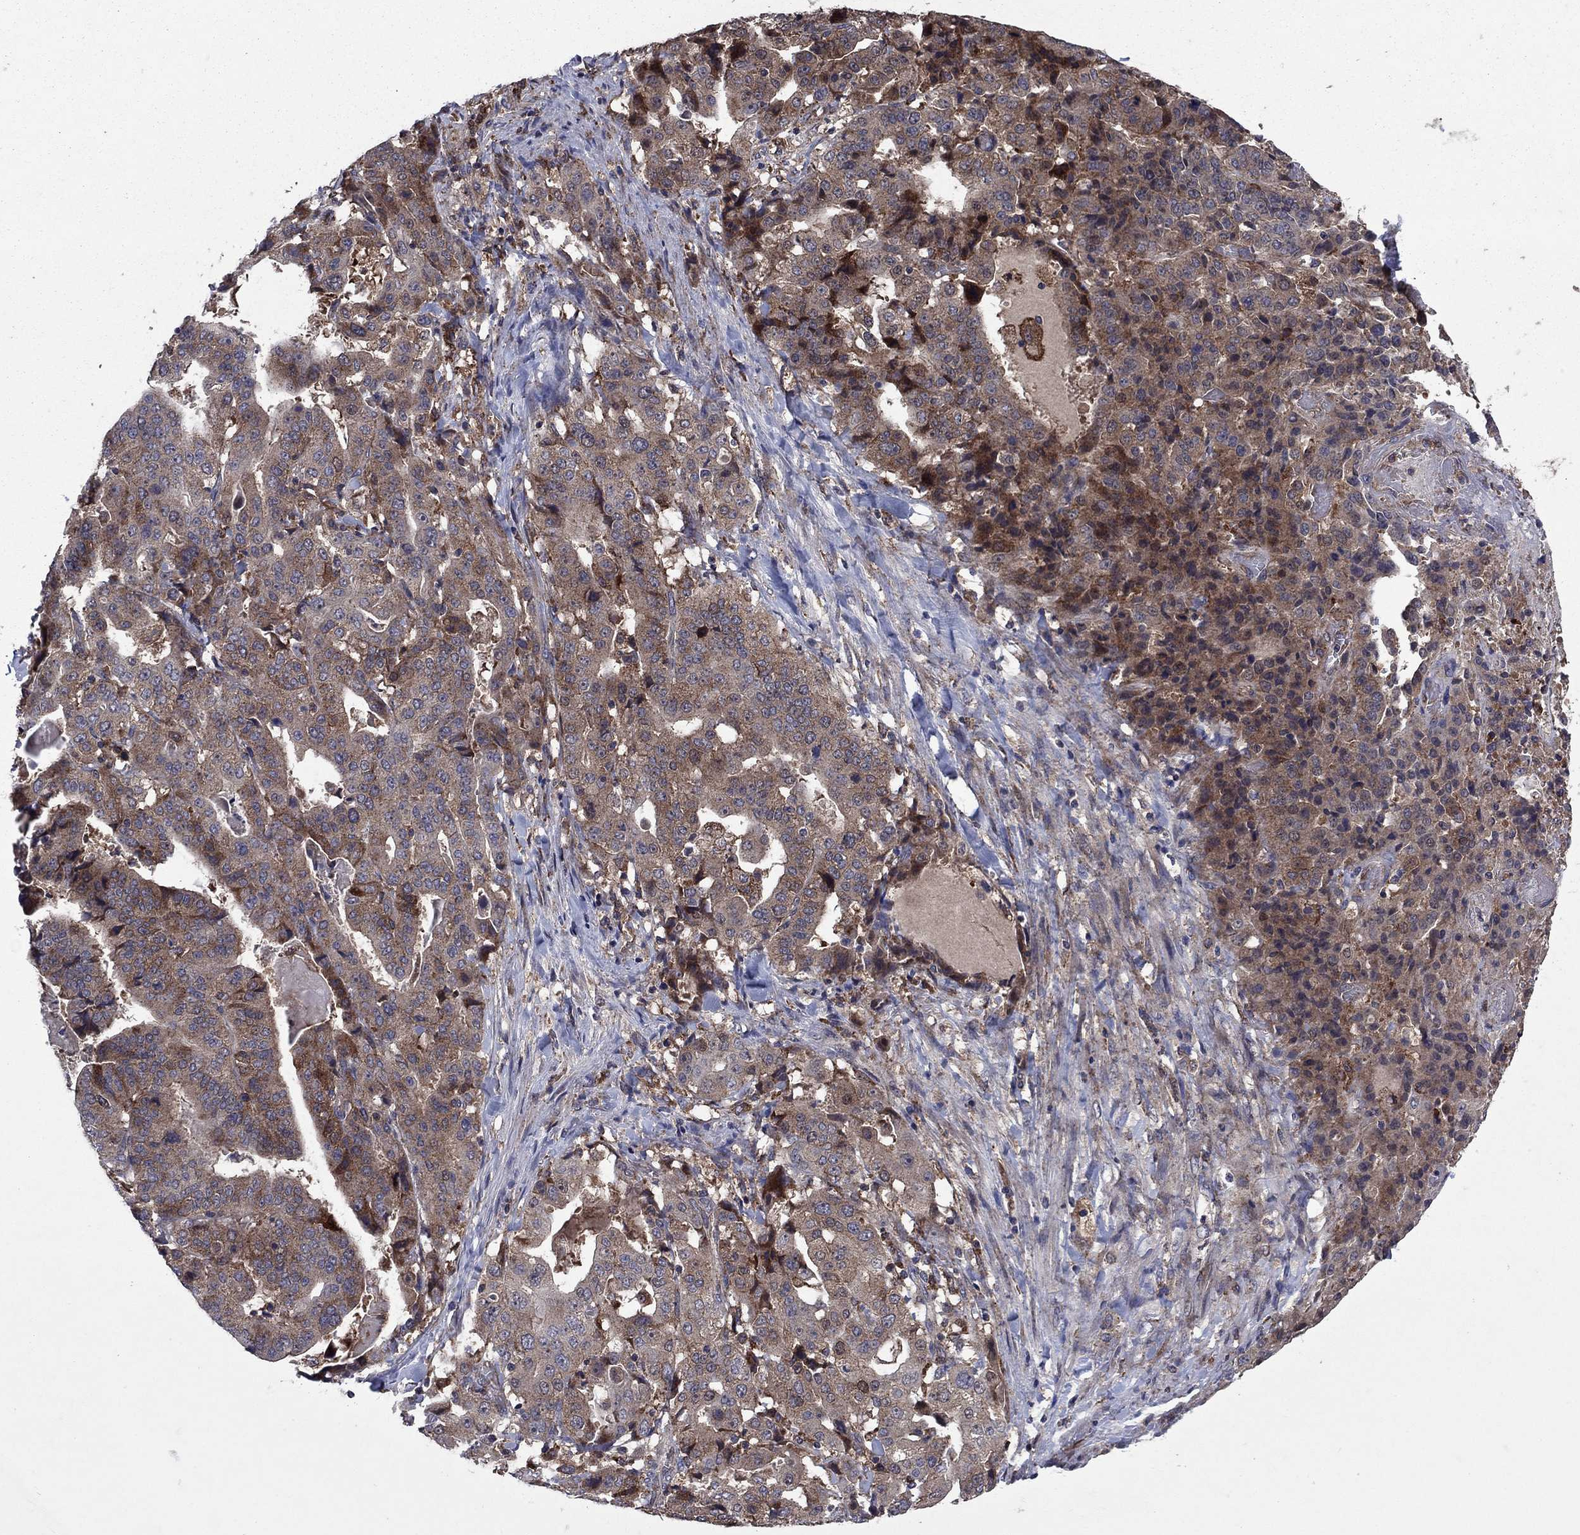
{"staining": {"intensity": "strong", "quantity": "25%-75%", "location": "cytoplasmic/membranous"}, "tissue": "stomach cancer", "cell_type": "Tumor cells", "image_type": "cancer", "snomed": [{"axis": "morphology", "description": "Adenocarcinoma, NOS"}, {"axis": "topography", "description": "Stomach"}], "caption": "Stomach cancer (adenocarcinoma) stained with immunohistochemistry (IHC) demonstrates strong cytoplasmic/membranous expression in approximately 25%-75% of tumor cells.", "gene": "MEA1", "patient": {"sex": "male", "age": 48}}